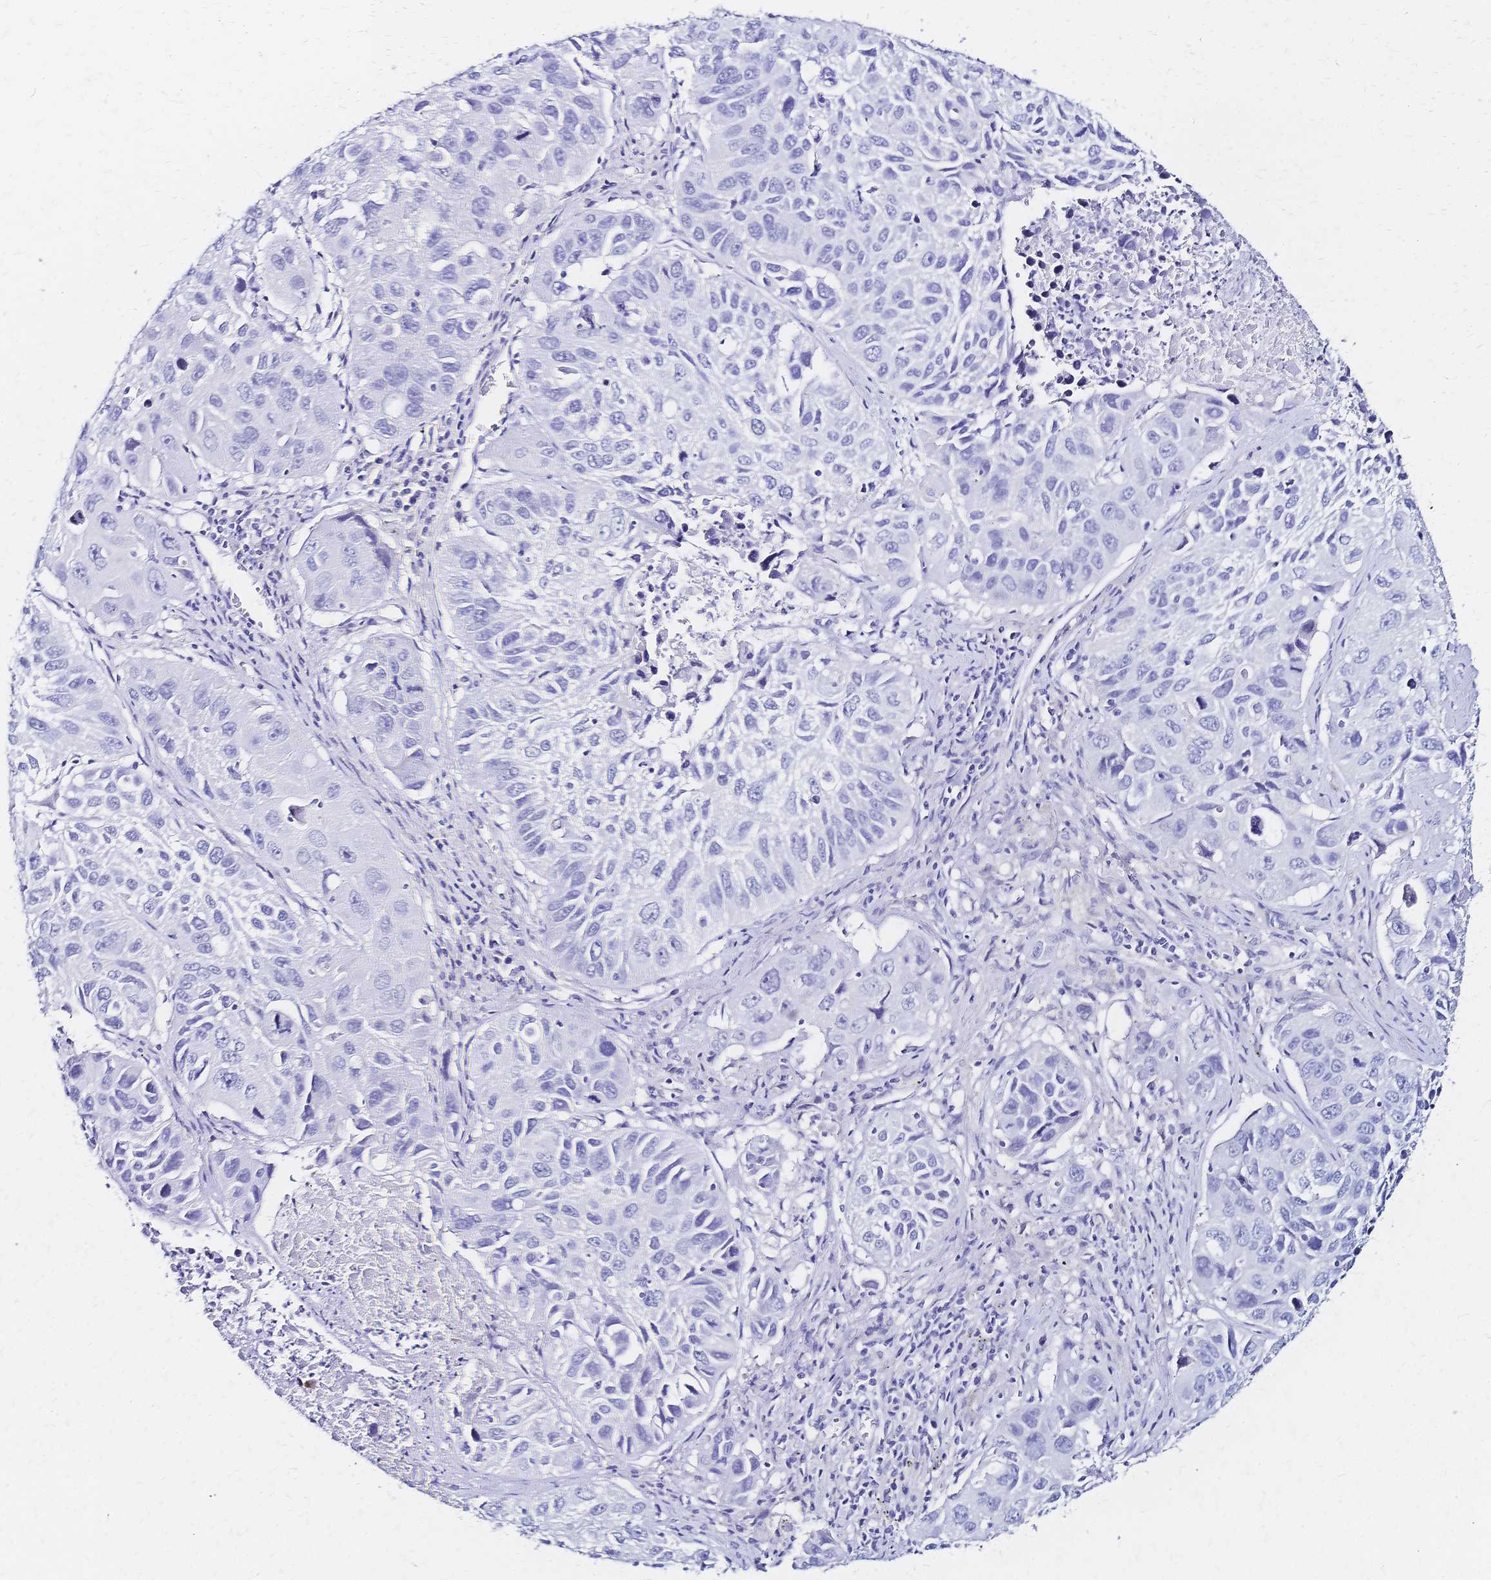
{"staining": {"intensity": "negative", "quantity": "none", "location": "none"}, "tissue": "lung cancer", "cell_type": "Tumor cells", "image_type": "cancer", "snomed": [{"axis": "morphology", "description": "Squamous cell carcinoma, NOS"}, {"axis": "topography", "description": "Lung"}], "caption": "A photomicrograph of squamous cell carcinoma (lung) stained for a protein reveals no brown staining in tumor cells.", "gene": "SLC5A1", "patient": {"sex": "female", "age": 61}}